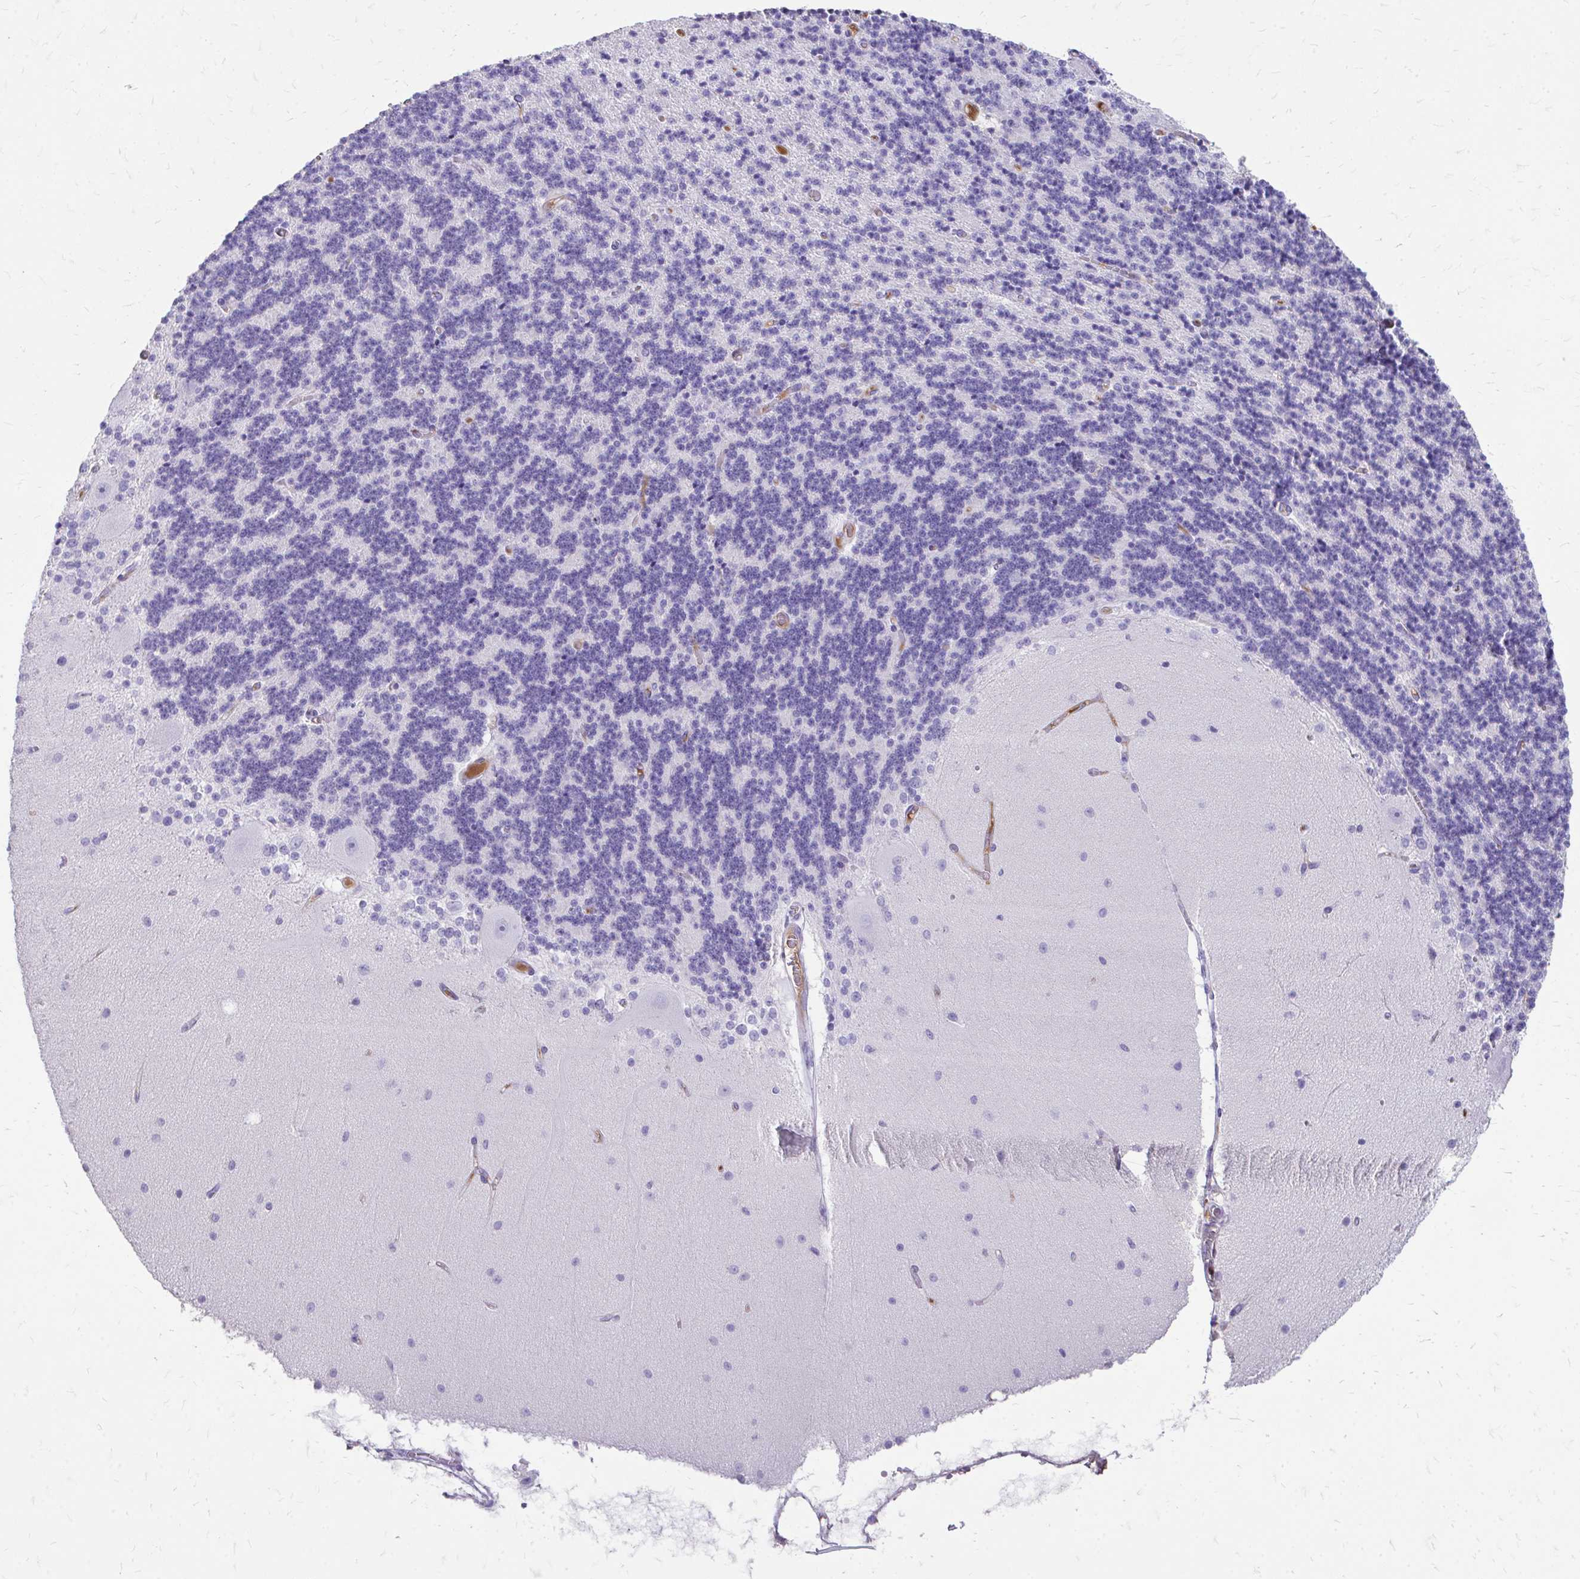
{"staining": {"intensity": "negative", "quantity": "none", "location": "none"}, "tissue": "cerebellum", "cell_type": "Cells in granular layer", "image_type": "normal", "snomed": [{"axis": "morphology", "description": "Normal tissue, NOS"}, {"axis": "topography", "description": "Cerebellum"}], "caption": "This photomicrograph is of benign cerebellum stained with immunohistochemistry to label a protein in brown with the nuclei are counter-stained blue. There is no positivity in cells in granular layer. (Brightfield microscopy of DAB immunohistochemistry (IHC) at high magnification).", "gene": "CFH", "patient": {"sex": "female", "age": 54}}